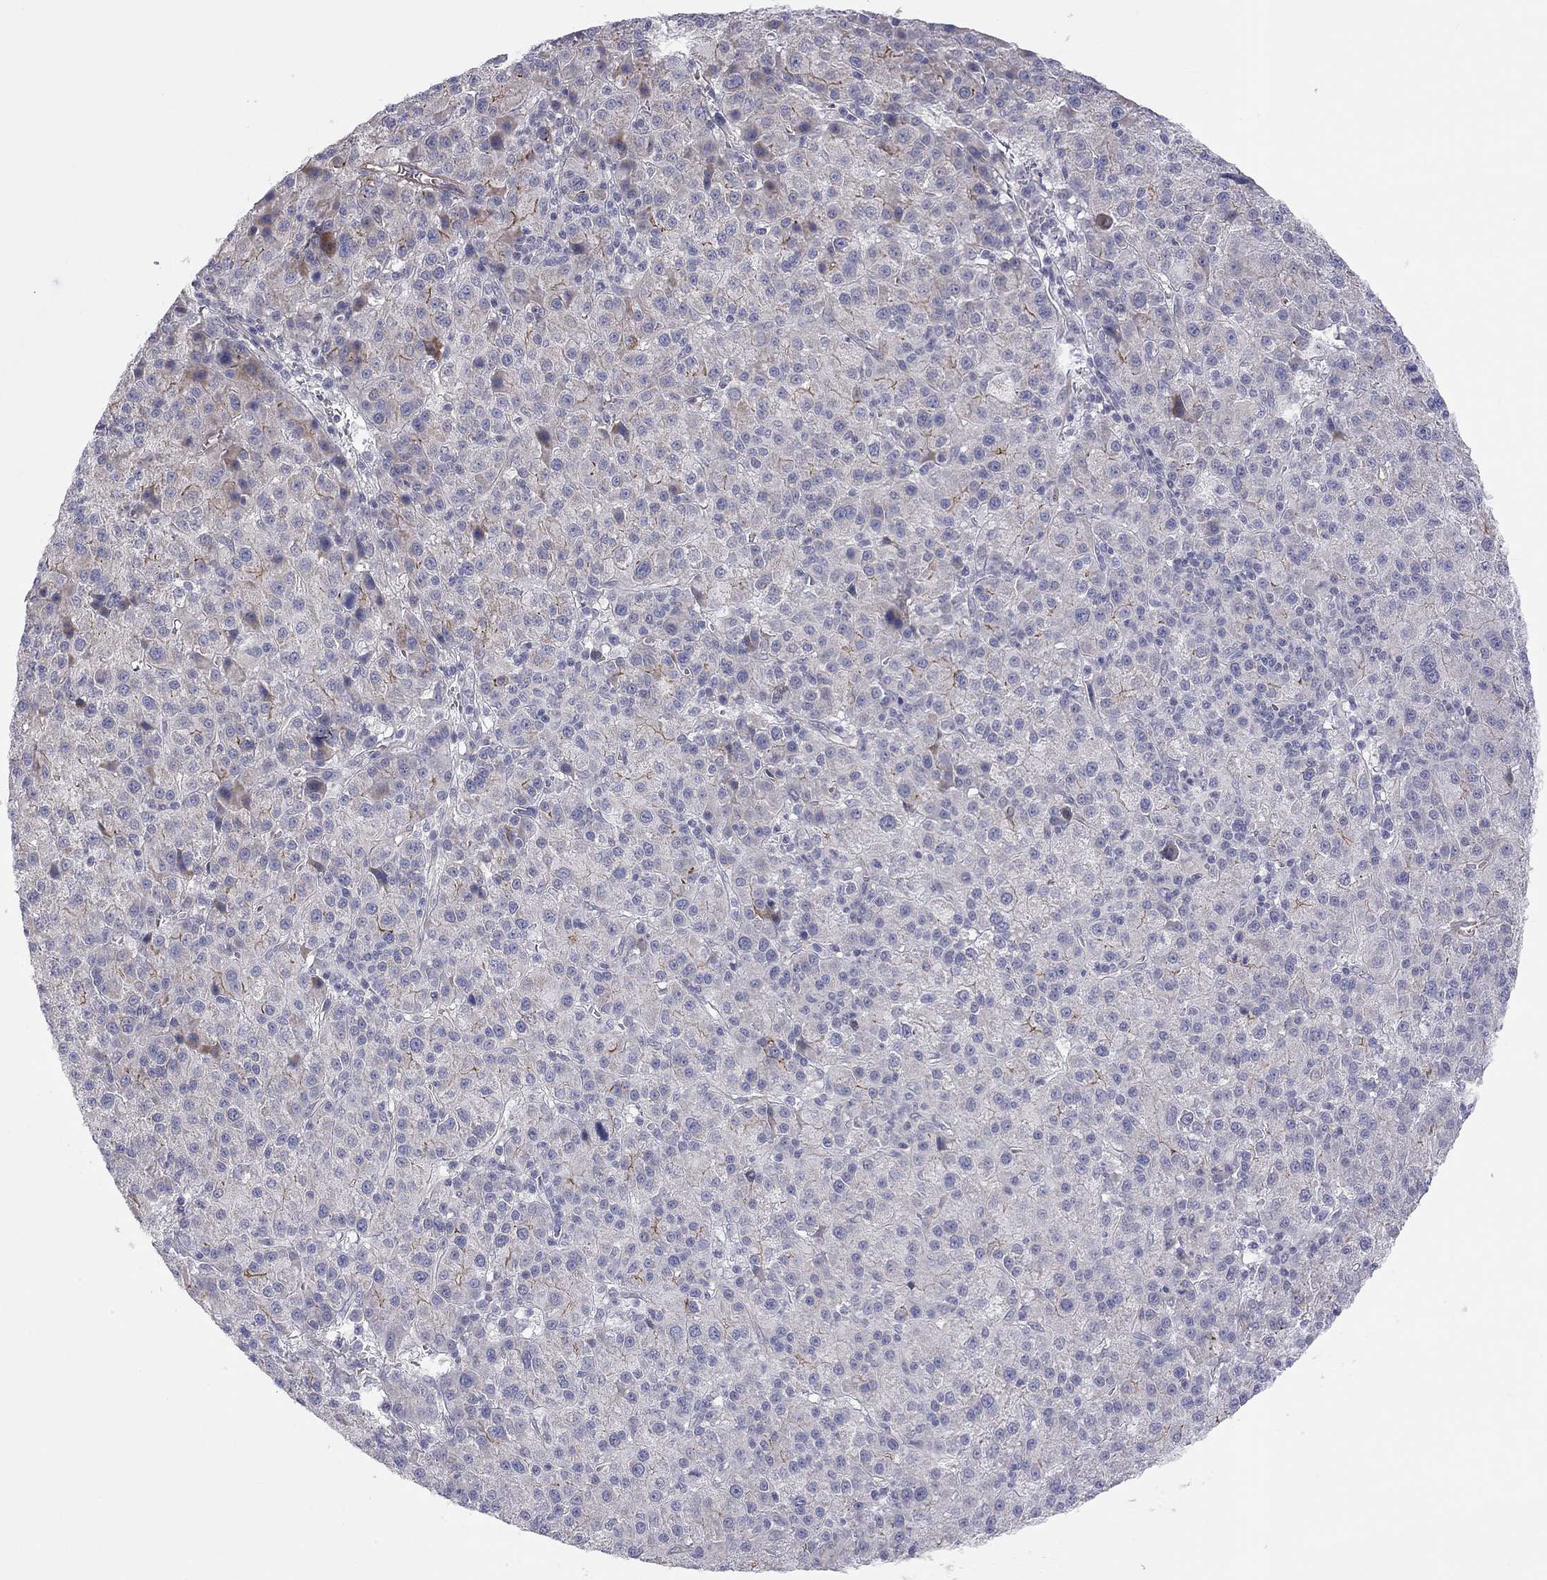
{"staining": {"intensity": "moderate", "quantity": "<25%", "location": "cytoplasmic/membranous"}, "tissue": "liver cancer", "cell_type": "Tumor cells", "image_type": "cancer", "snomed": [{"axis": "morphology", "description": "Carcinoma, Hepatocellular, NOS"}, {"axis": "topography", "description": "Liver"}], "caption": "A brown stain shows moderate cytoplasmic/membranous positivity of a protein in human liver cancer tumor cells.", "gene": "GPRC5B", "patient": {"sex": "female", "age": 60}}